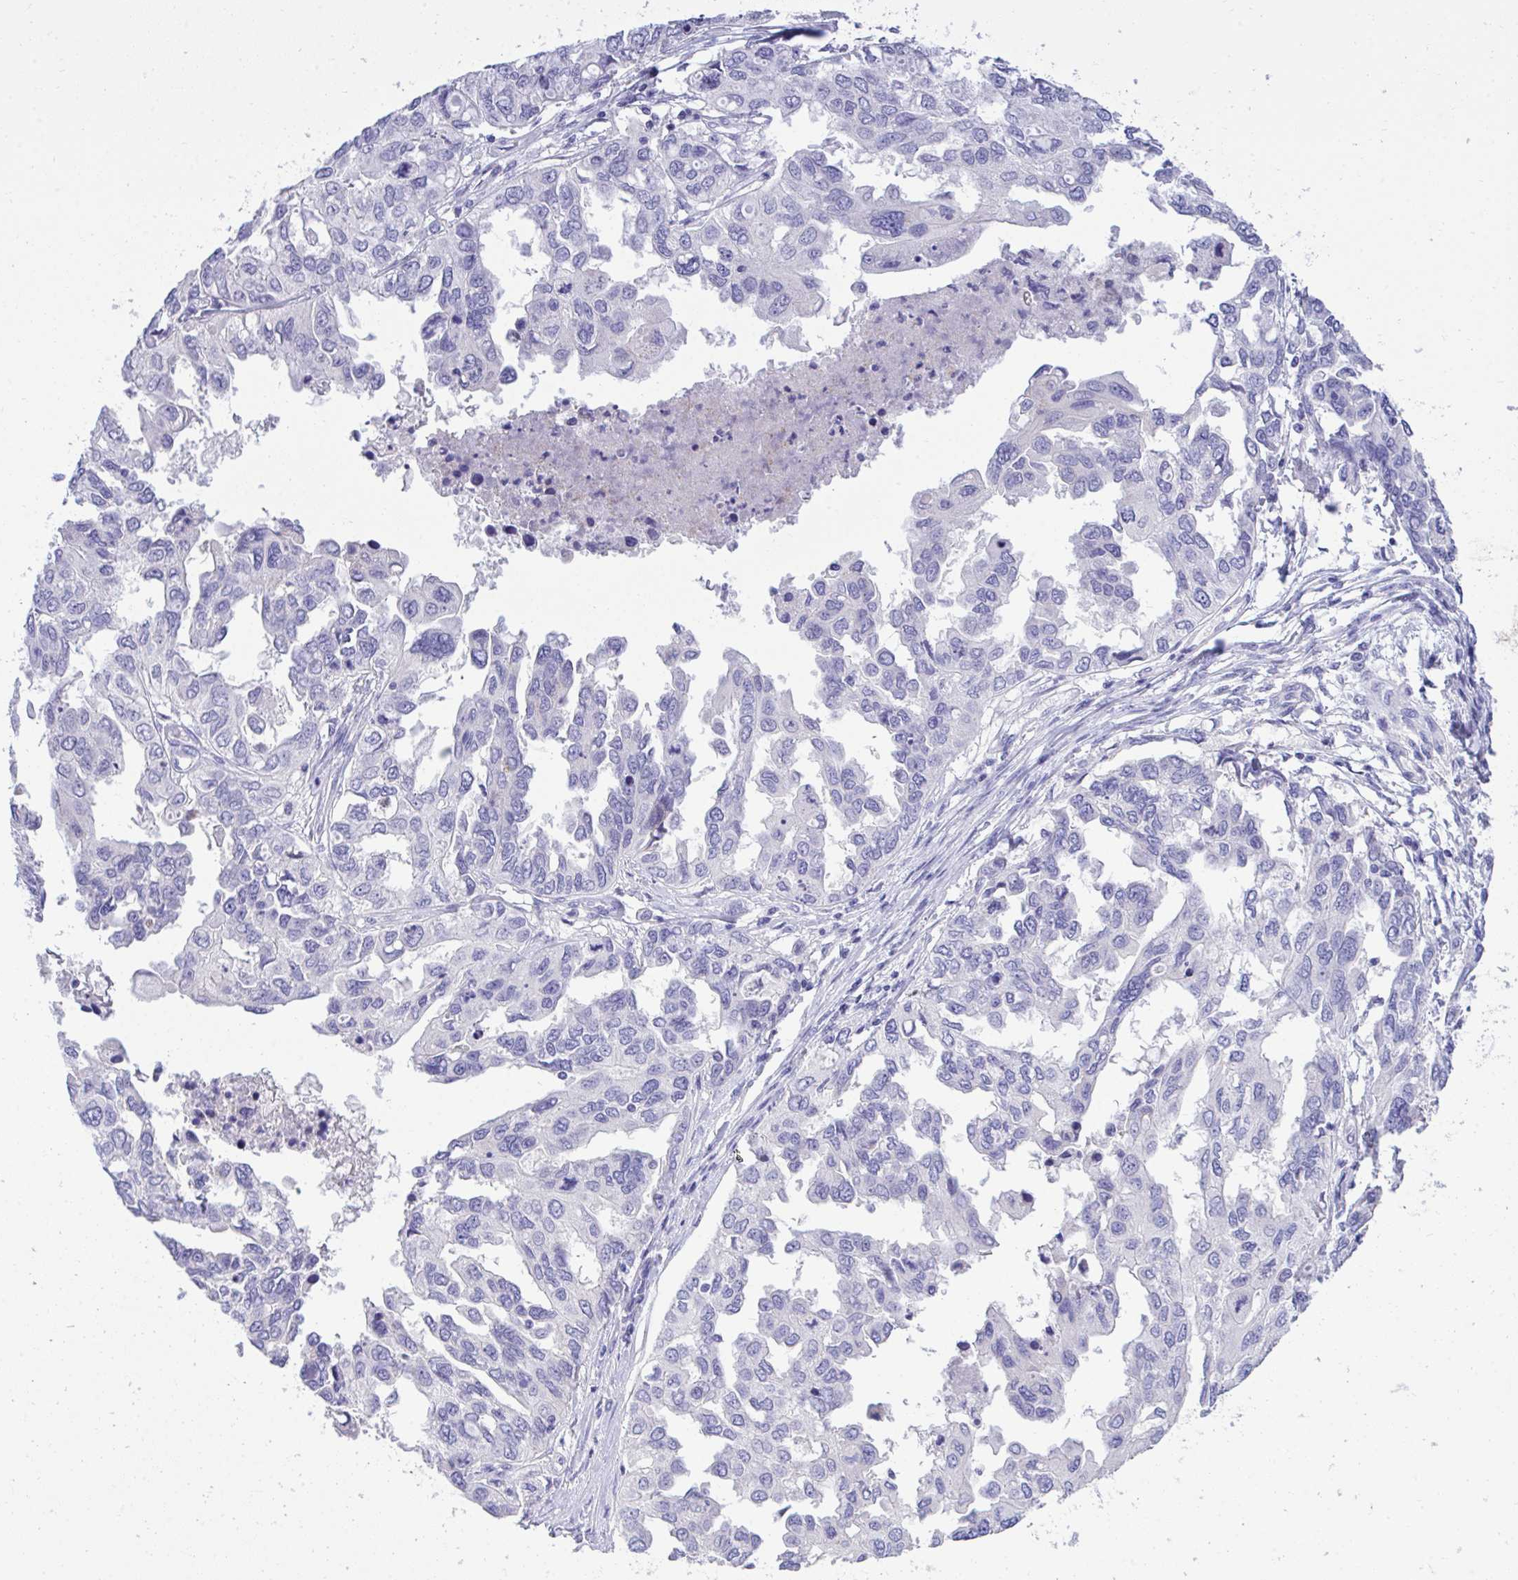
{"staining": {"intensity": "negative", "quantity": "none", "location": "none"}, "tissue": "ovarian cancer", "cell_type": "Tumor cells", "image_type": "cancer", "snomed": [{"axis": "morphology", "description": "Cystadenocarcinoma, serous, NOS"}, {"axis": "topography", "description": "Ovary"}], "caption": "Immunohistochemistry (IHC) image of neoplastic tissue: human ovarian cancer stained with DAB shows no significant protein expression in tumor cells.", "gene": "TMCO5A", "patient": {"sex": "female", "age": 53}}